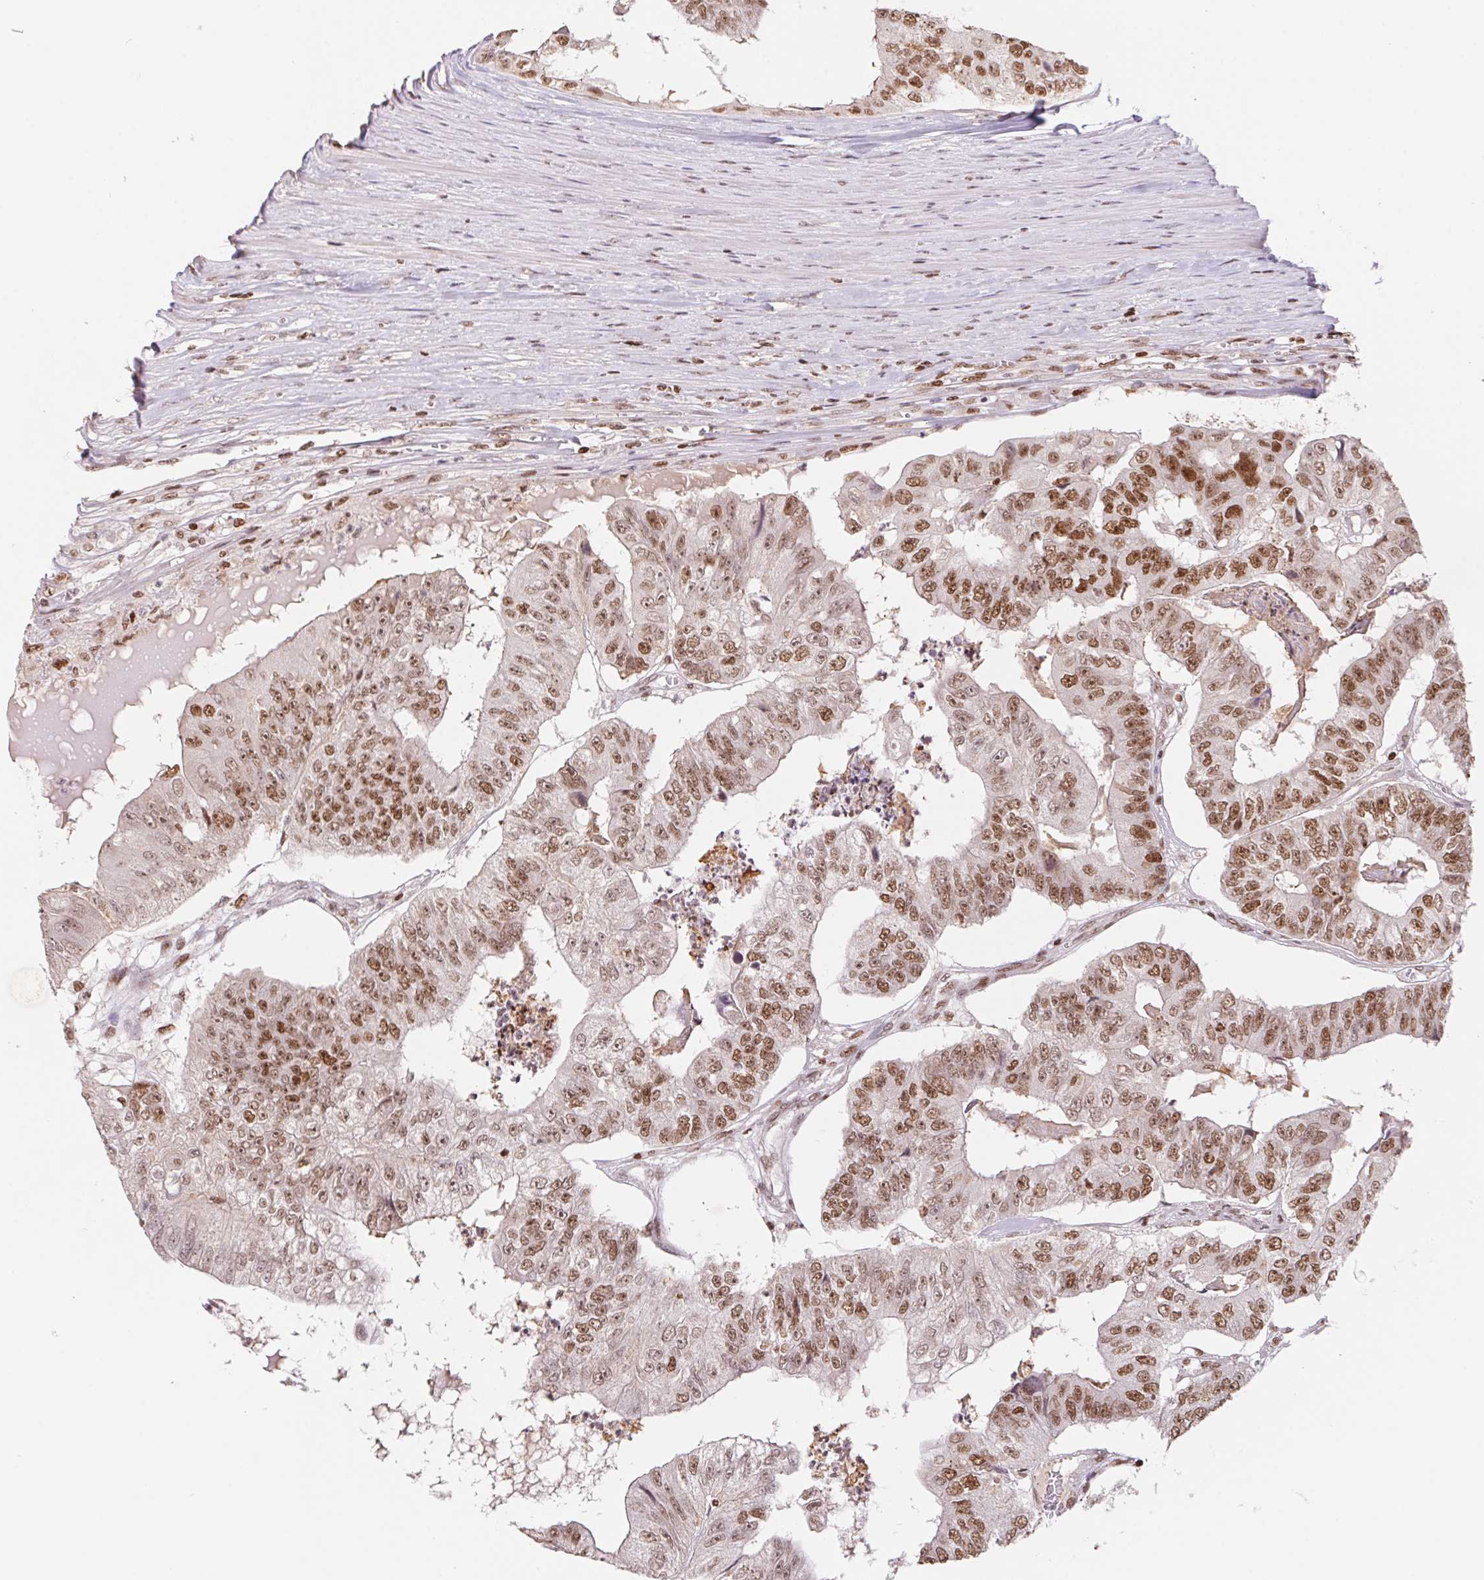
{"staining": {"intensity": "strong", "quantity": "25%-75%", "location": "nuclear"}, "tissue": "colorectal cancer", "cell_type": "Tumor cells", "image_type": "cancer", "snomed": [{"axis": "morphology", "description": "Adenocarcinoma, NOS"}, {"axis": "topography", "description": "Colon"}], "caption": "Protein analysis of colorectal cancer tissue exhibits strong nuclear staining in approximately 25%-75% of tumor cells.", "gene": "POLD3", "patient": {"sex": "female", "age": 67}}